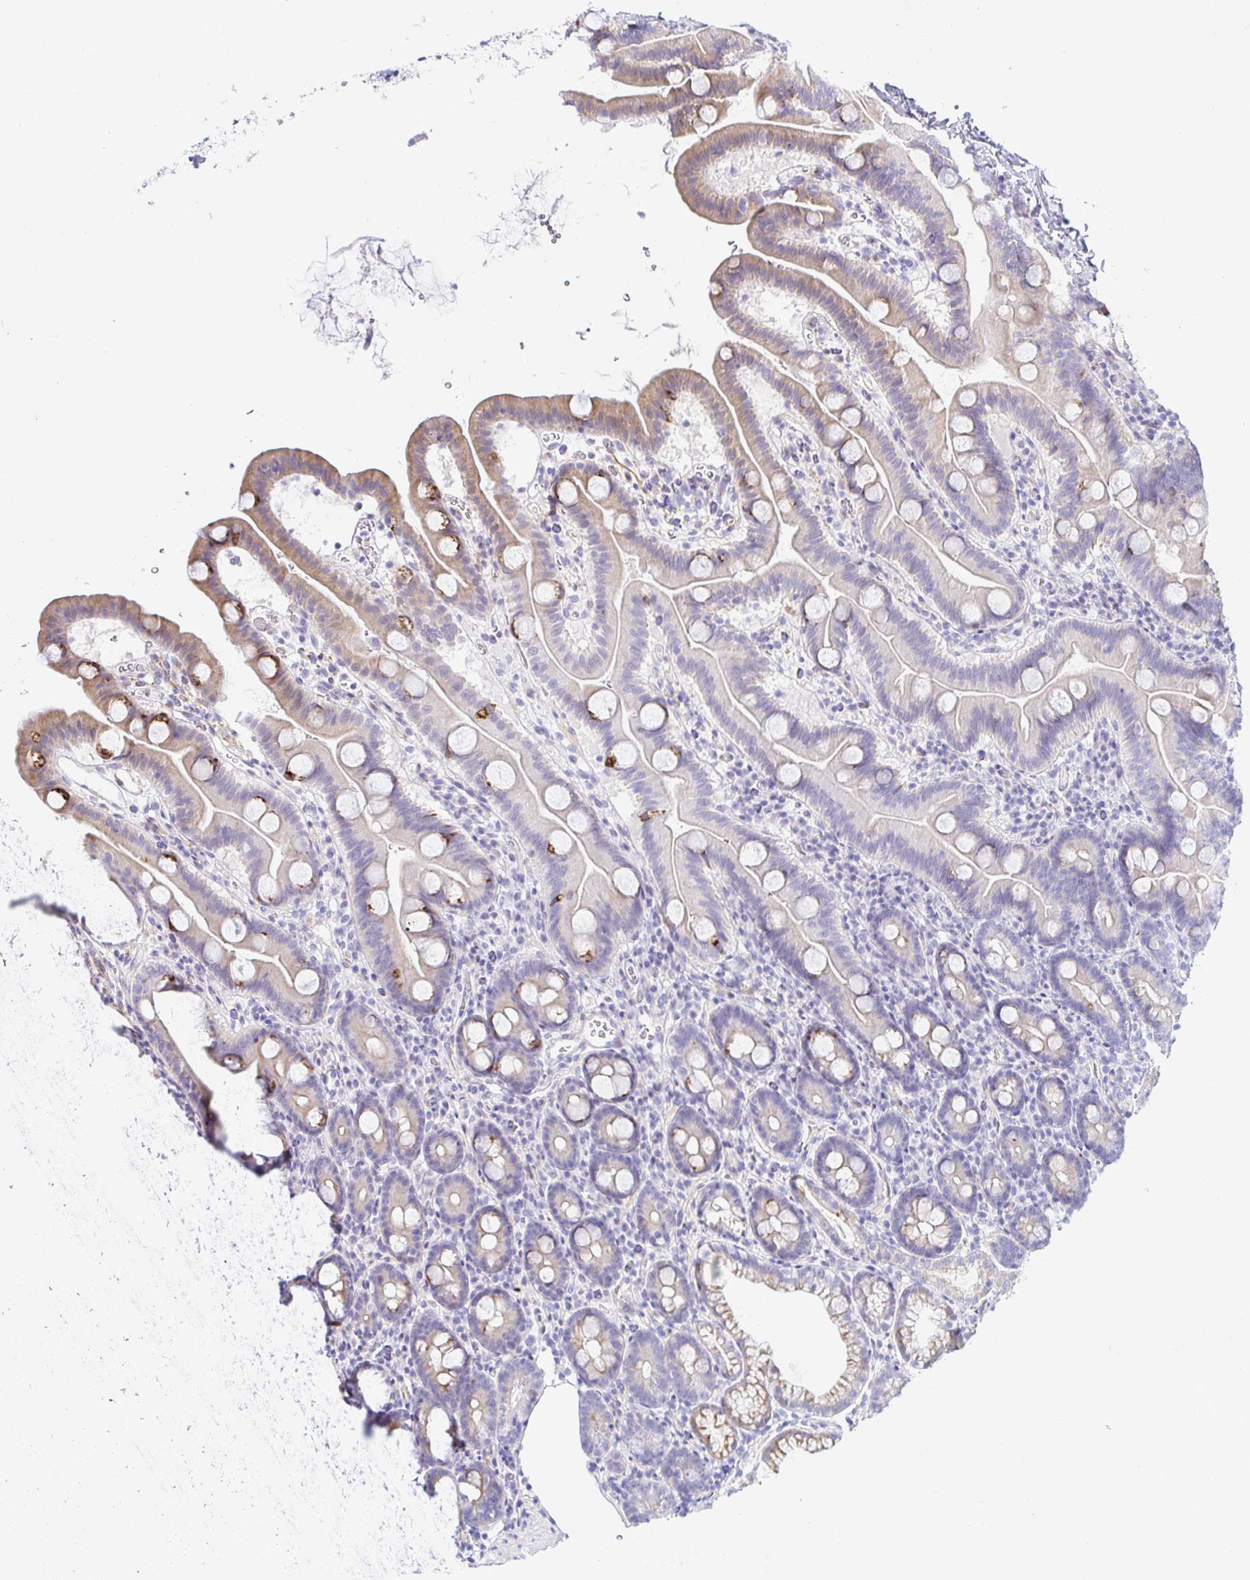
{"staining": {"intensity": "moderate", "quantity": "<25%", "location": "cytoplasmic/membranous"}, "tissue": "duodenum", "cell_type": "Glandular cells", "image_type": "normal", "snomed": [{"axis": "morphology", "description": "Normal tissue, NOS"}, {"axis": "topography", "description": "Duodenum"}], "caption": "Glandular cells demonstrate low levels of moderate cytoplasmic/membranous staining in approximately <25% of cells in normal human duodenum. The staining was performed using DAB (3,3'-diaminobenzidine), with brown indicating positive protein expression. Nuclei are stained blue with hematoxylin.", "gene": "PINLYP", "patient": {"sex": "male", "age": 59}}